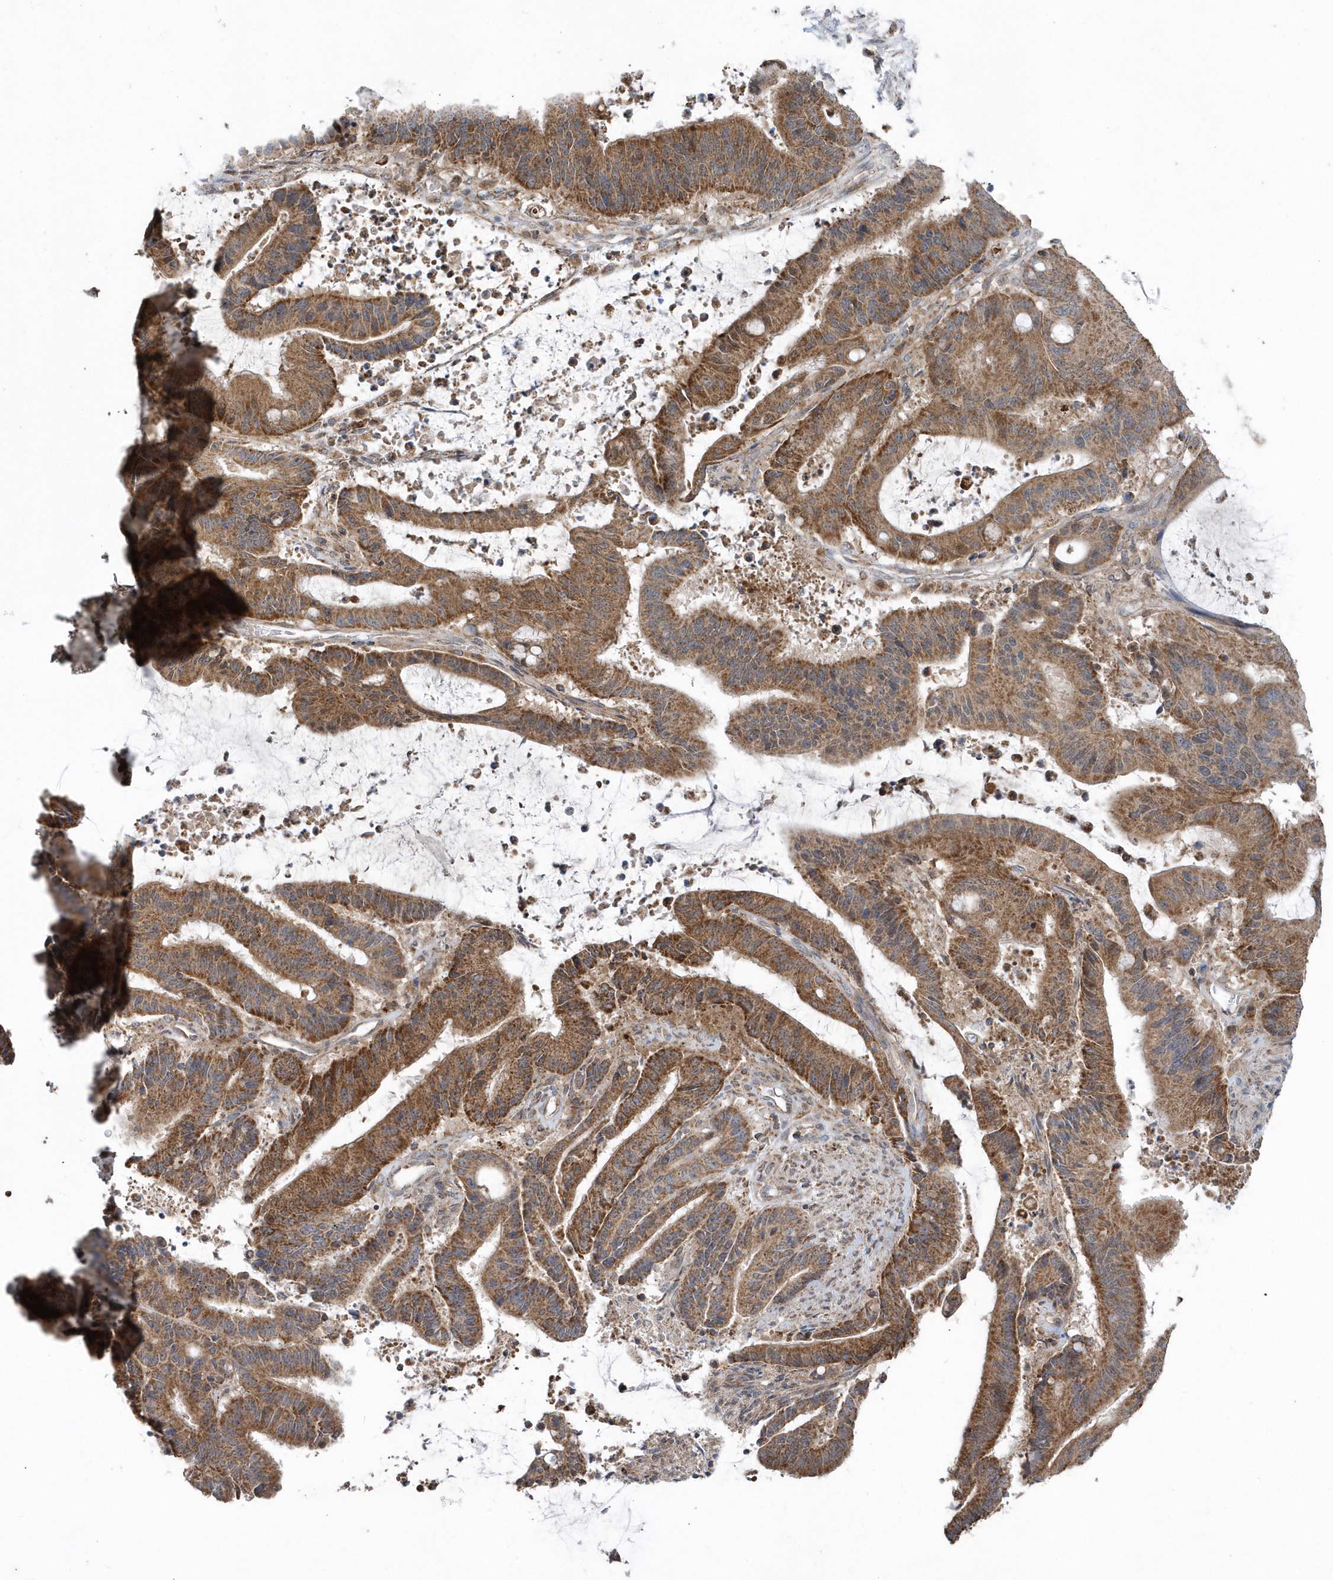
{"staining": {"intensity": "moderate", "quantity": ">75%", "location": "cytoplasmic/membranous"}, "tissue": "liver cancer", "cell_type": "Tumor cells", "image_type": "cancer", "snomed": [{"axis": "morphology", "description": "Normal tissue, NOS"}, {"axis": "morphology", "description": "Cholangiocarcinoma"}, {"axis": "topography", "description": "Liver"}, {"axis": "topography", "description": "Peripheral nerve tissue"}], "caption": "A high-resolution image shows IHC staining of liver cholangiocarcinoma, which demonstrates moderate cytoplasmic/membranous positivity in approximately >75% of tumor cells.", "gene": "PPP1R7", "patient": {"sex": "female", "age": 73}}